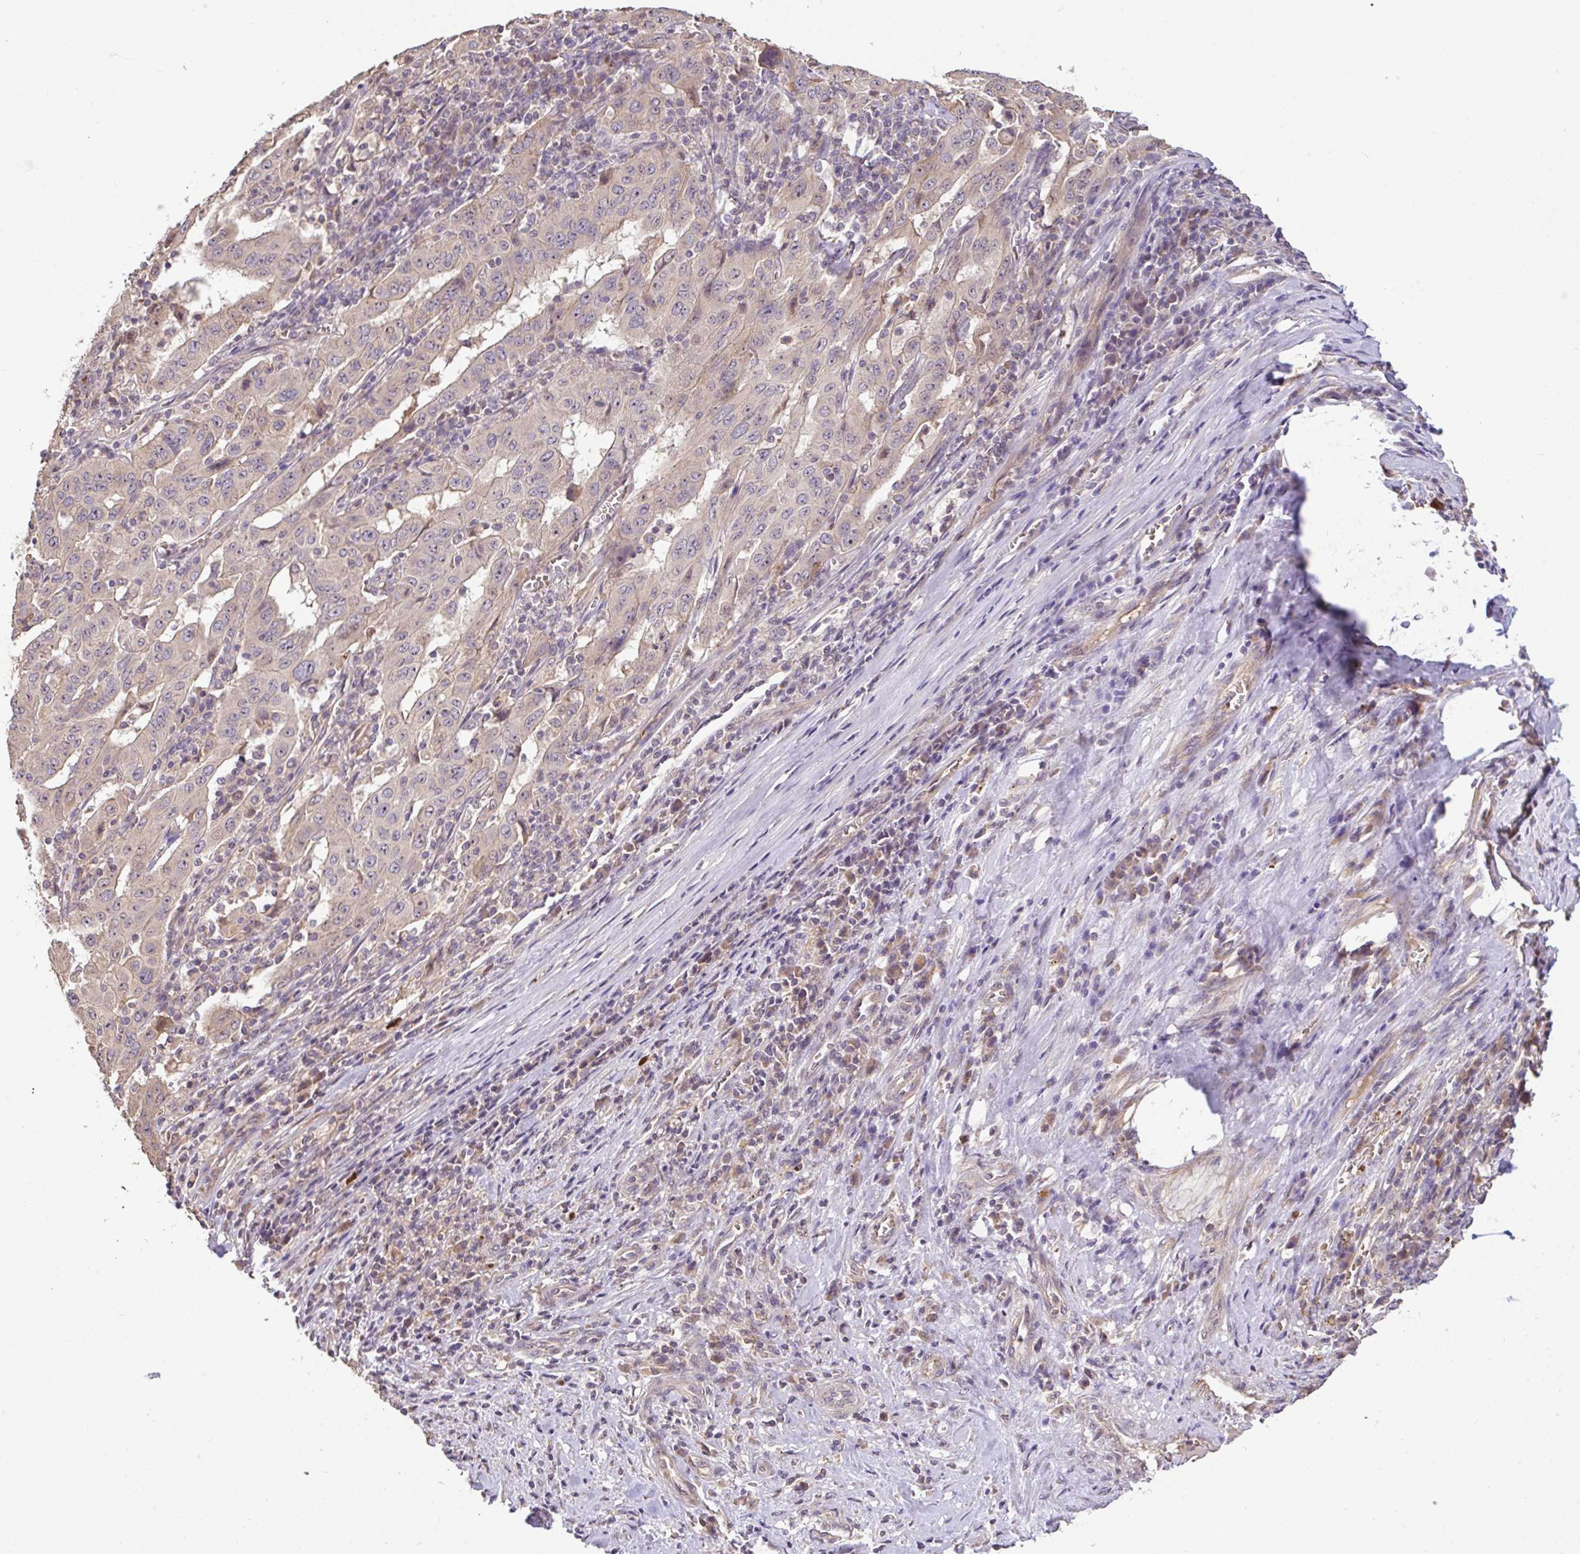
{"staining": {"intensity": "negative", "quantity": "none", "location": "none"}, "tissue": "pancreatic cancer", "cell_type": "Tumor cells", "image_type": "cancer", "snomed": [{"axis": "morphology", "description": "Adenocarcinoma, NOS"}, {"axis": "topography", "description": "Pancreas"}], "caption": "DAB immunohistochemical staining of pancreatic adenocarcinoma displays no significant staining in tumor cells. (Immunohistochemistry (ihc), brightfield microscopy, high magnification).", "gene": "C1QTNF9B", "patient": {"sex": "male", "age": 63}}